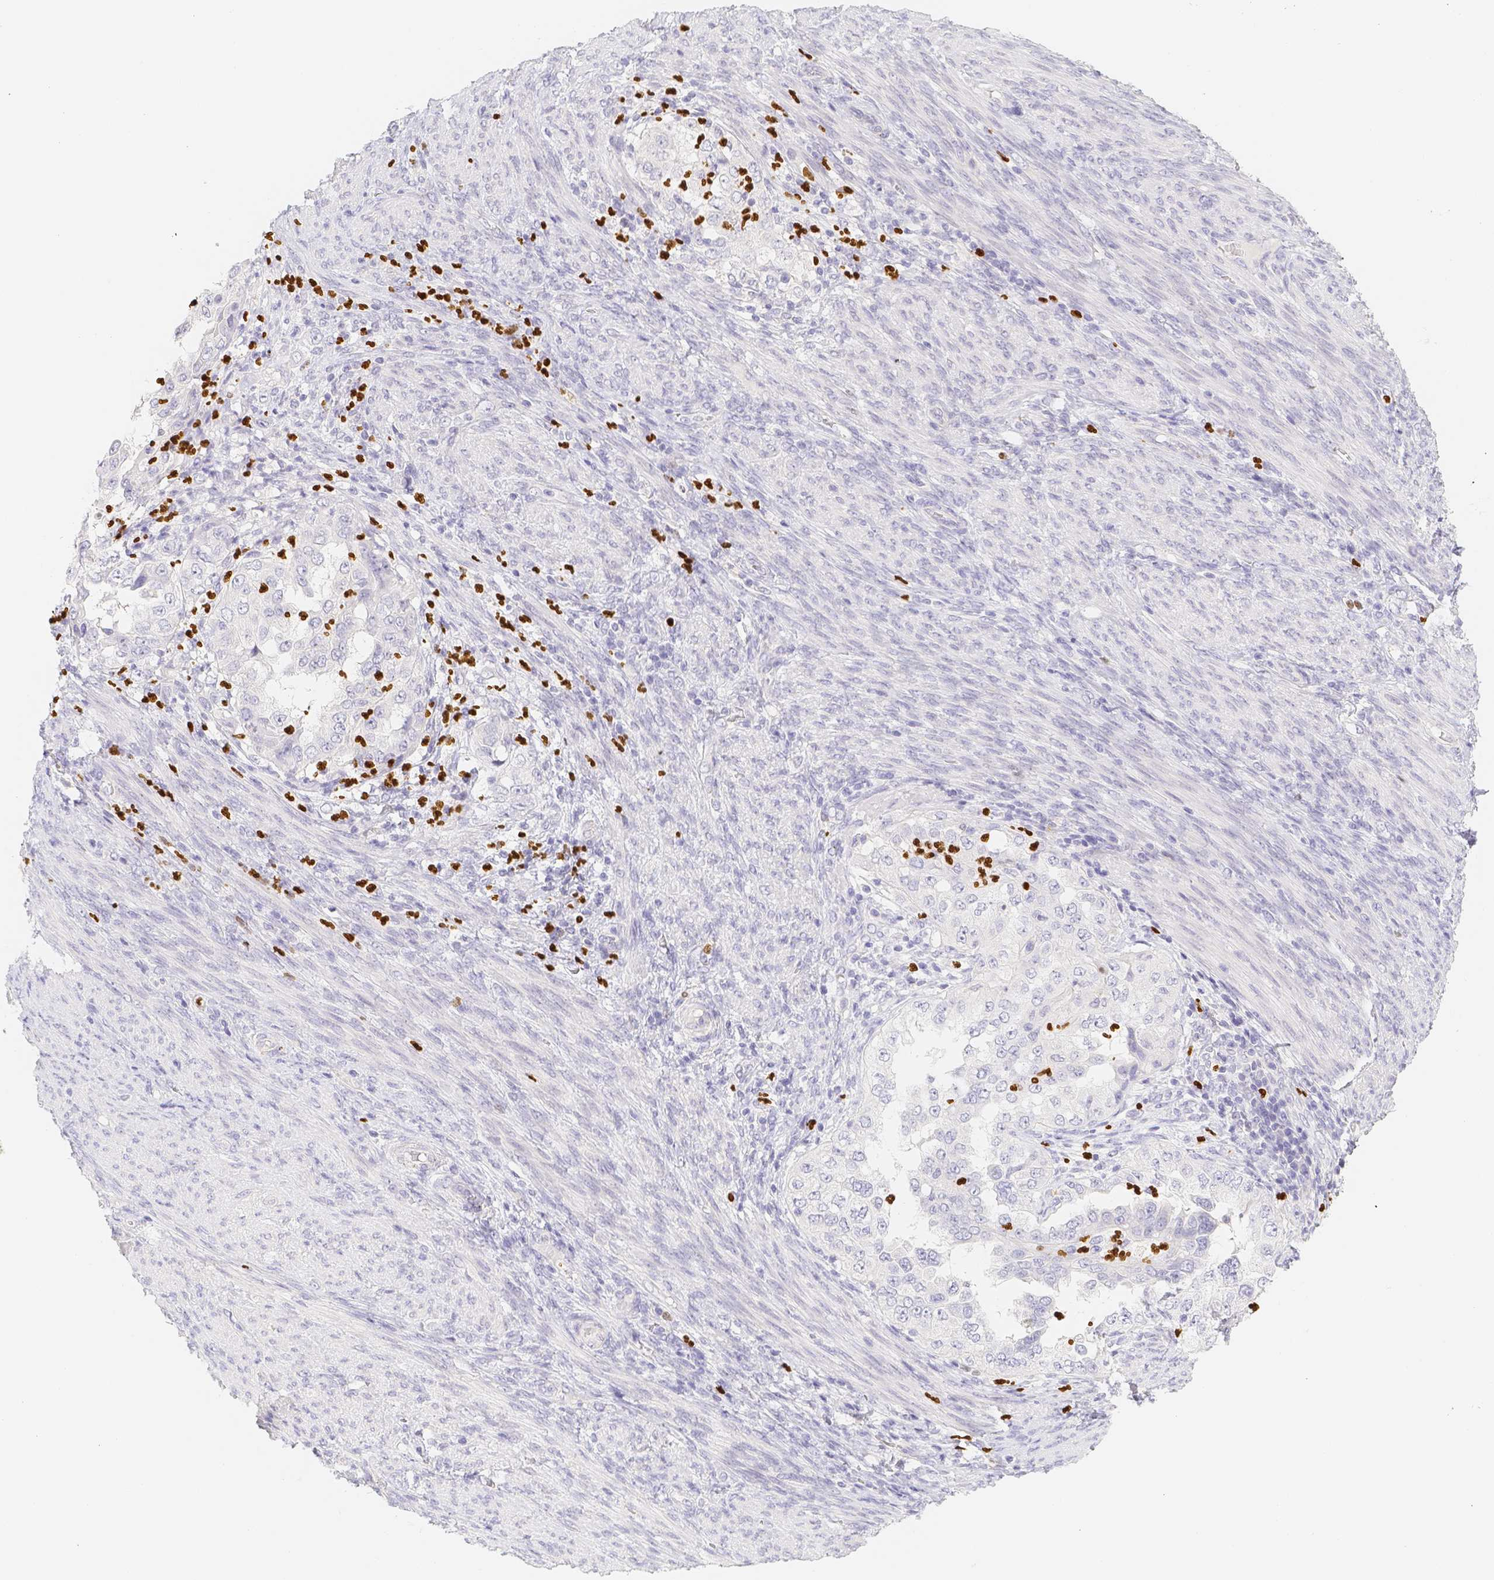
{"staining": {"intensity": "negative", "quantity": "none", "location": "none"}, "tissue": "endometrial cancer", "cell_type": "Tumor cells", "image_type": "cancer", "snomed": [{"axis": "morphology", "description": "Adenocarcinoma, NOS"}, {"axis": "topography", "description": "Endometrium"}], "caption": "Image shows no significant protein positivity in tumor cells of adenocarcinoma (endometrial).", "gene": "PADI4", "patient": {"sex": "female", "age": 85}}